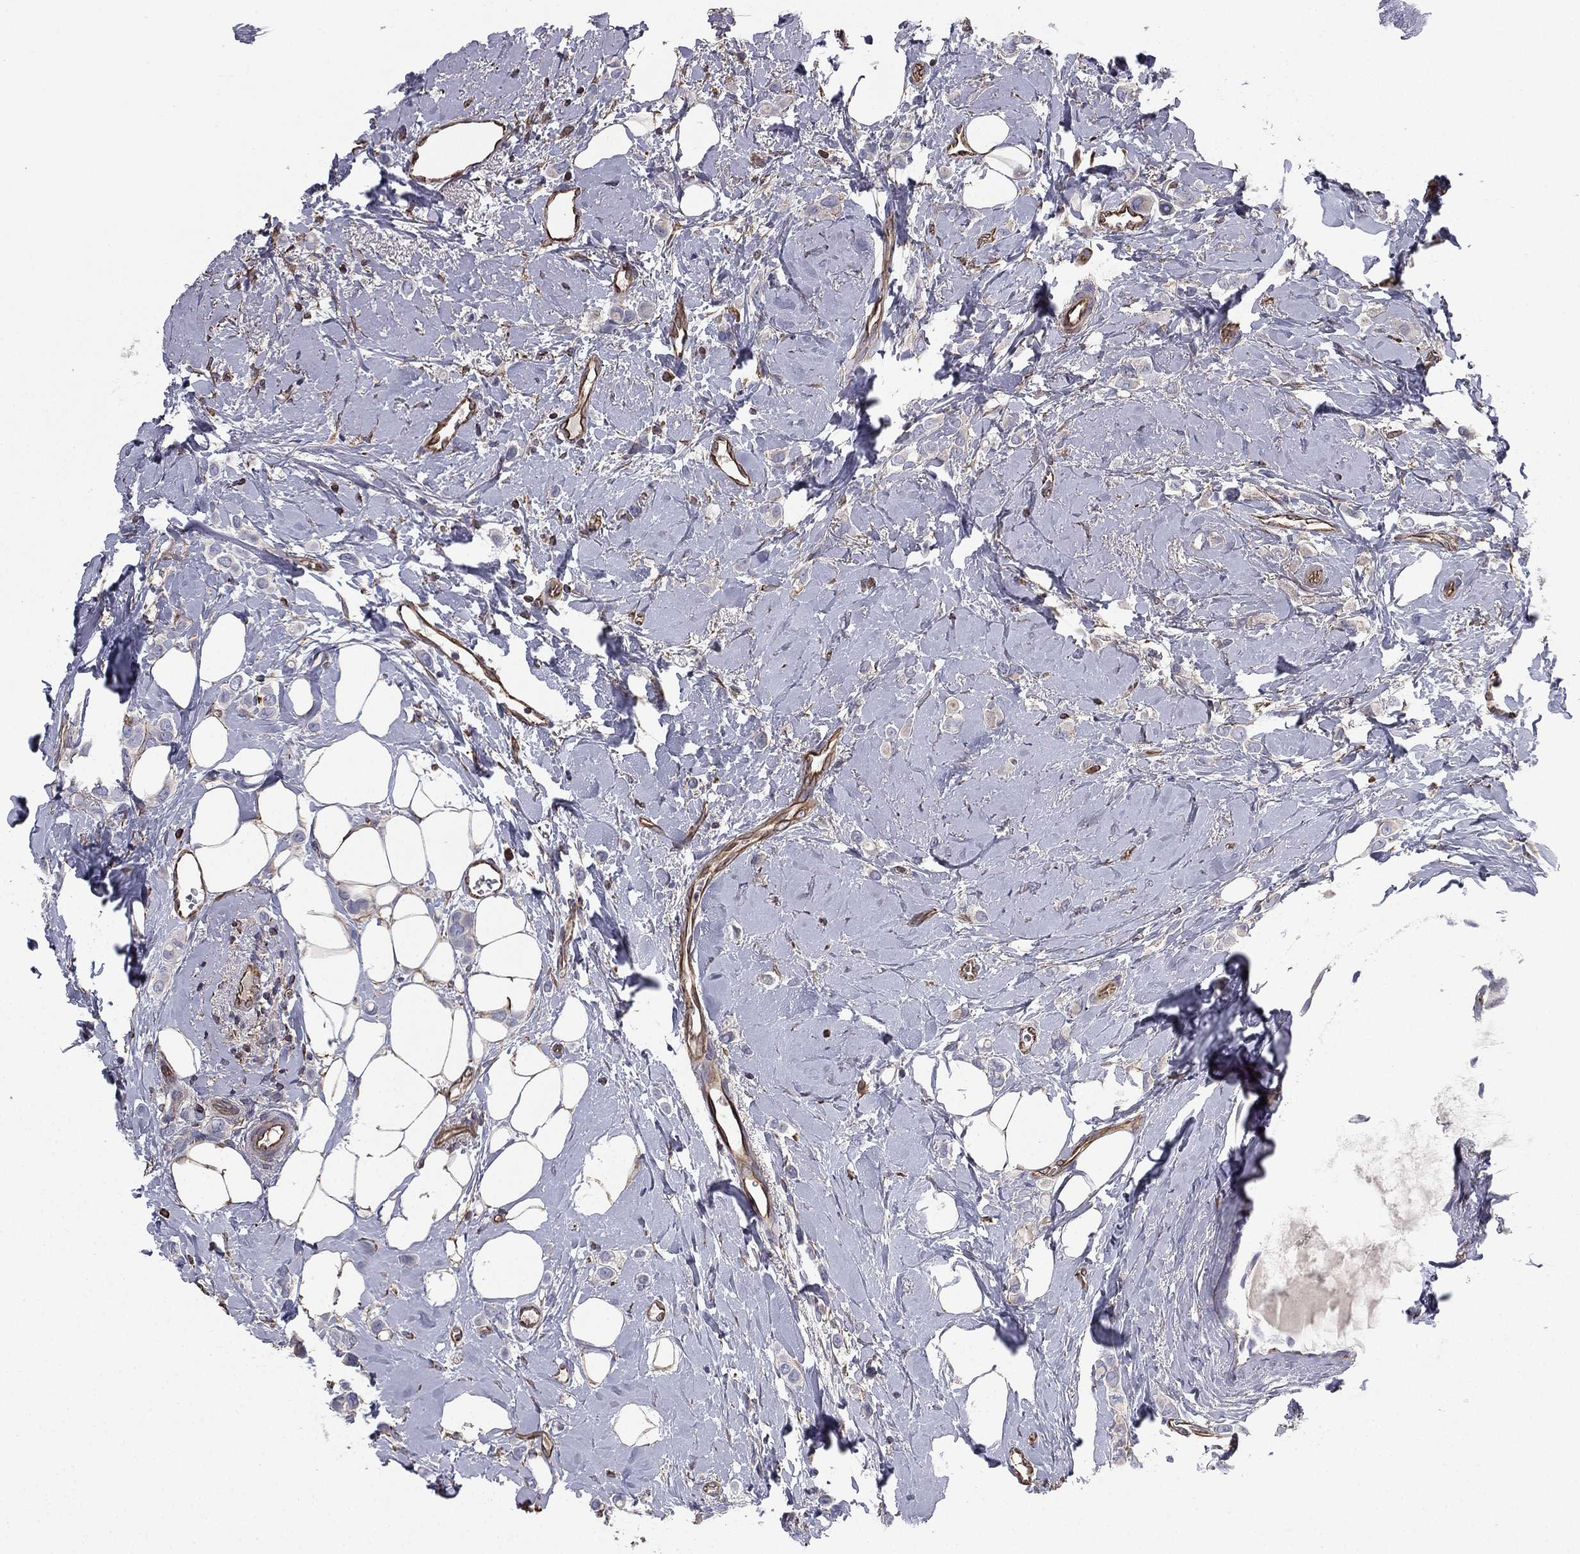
{"staining": {"intensity": "negative", "quantity": "none", "location": "none"}, "tissue": "breast cancer", "cell_type": "Tumor cells", "image_type": "cancer", "snomed": [{"axis": "morphology", "description": "Lobular carcinoma"}, {"axis": "topography", "description": "Breast"}], "caption": "There is no significant positivity in tumor cells of breast cancer (lobular carcinoma).", "gene": "SCUBE1", "patient": {"sex": "female", "age": 66}}